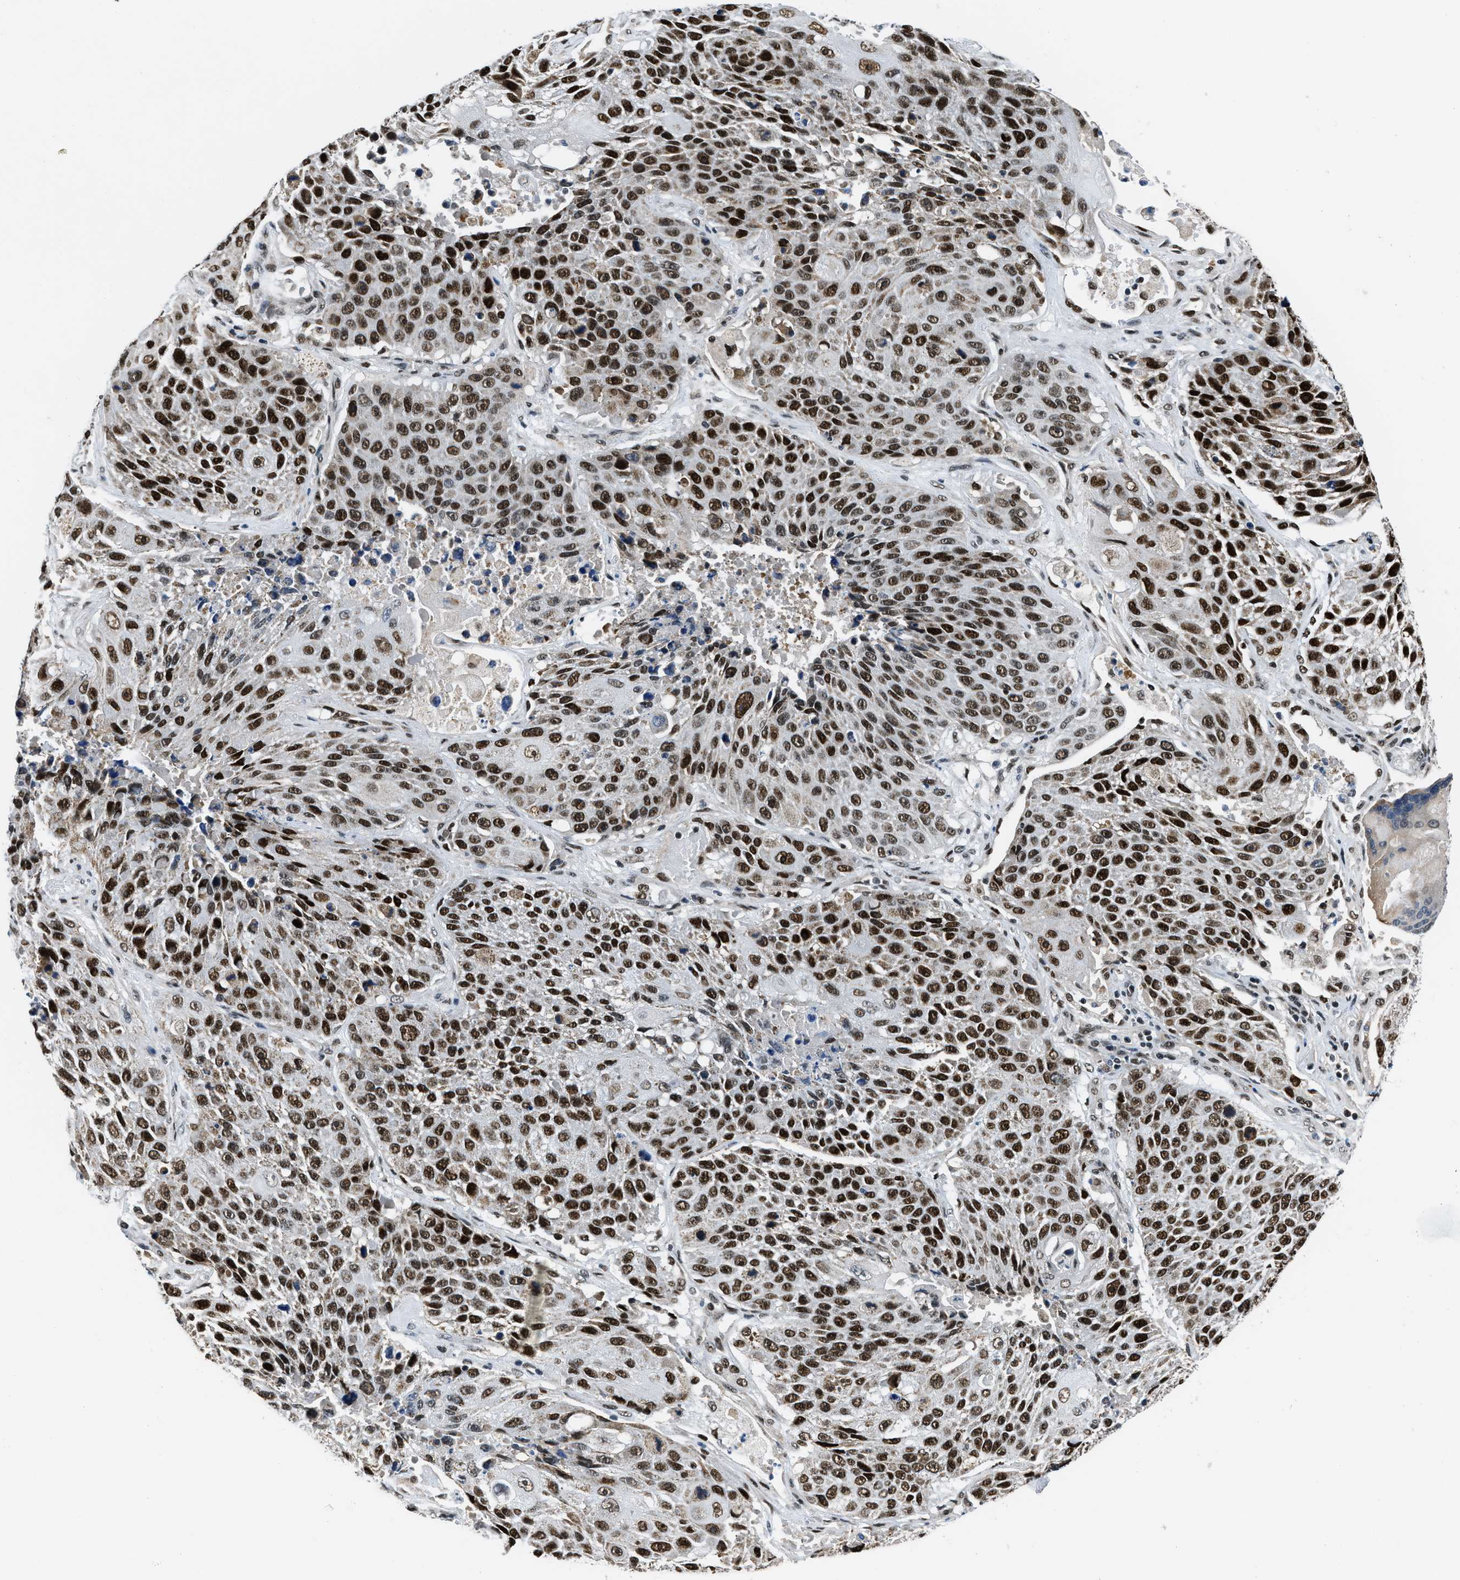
{"staining": {"intensity": "strong", "quantity": ">75%", "location": "nuclear"}, "tissue": "lung cancer", "cell_type": "Tumor cells", "image_type": "cancer", "snomed": [{"axis": "morphology", "description": "Squamous cell carcinoma, NOS"}, {"axis": "topography", "description": "Lung"}], "caption": "Lung cancer (squamous cell carcinoma) was stained to show a protein in brown. There is high levels of strong nuclear positivity in approximately >75% of tumor cells. (DAB (3,3'-diaminobenzidine) IHC with brightfield microscopy, high magnification).", "gene": "KDM3B", "patient": {"sex": "male", "age": 61}}